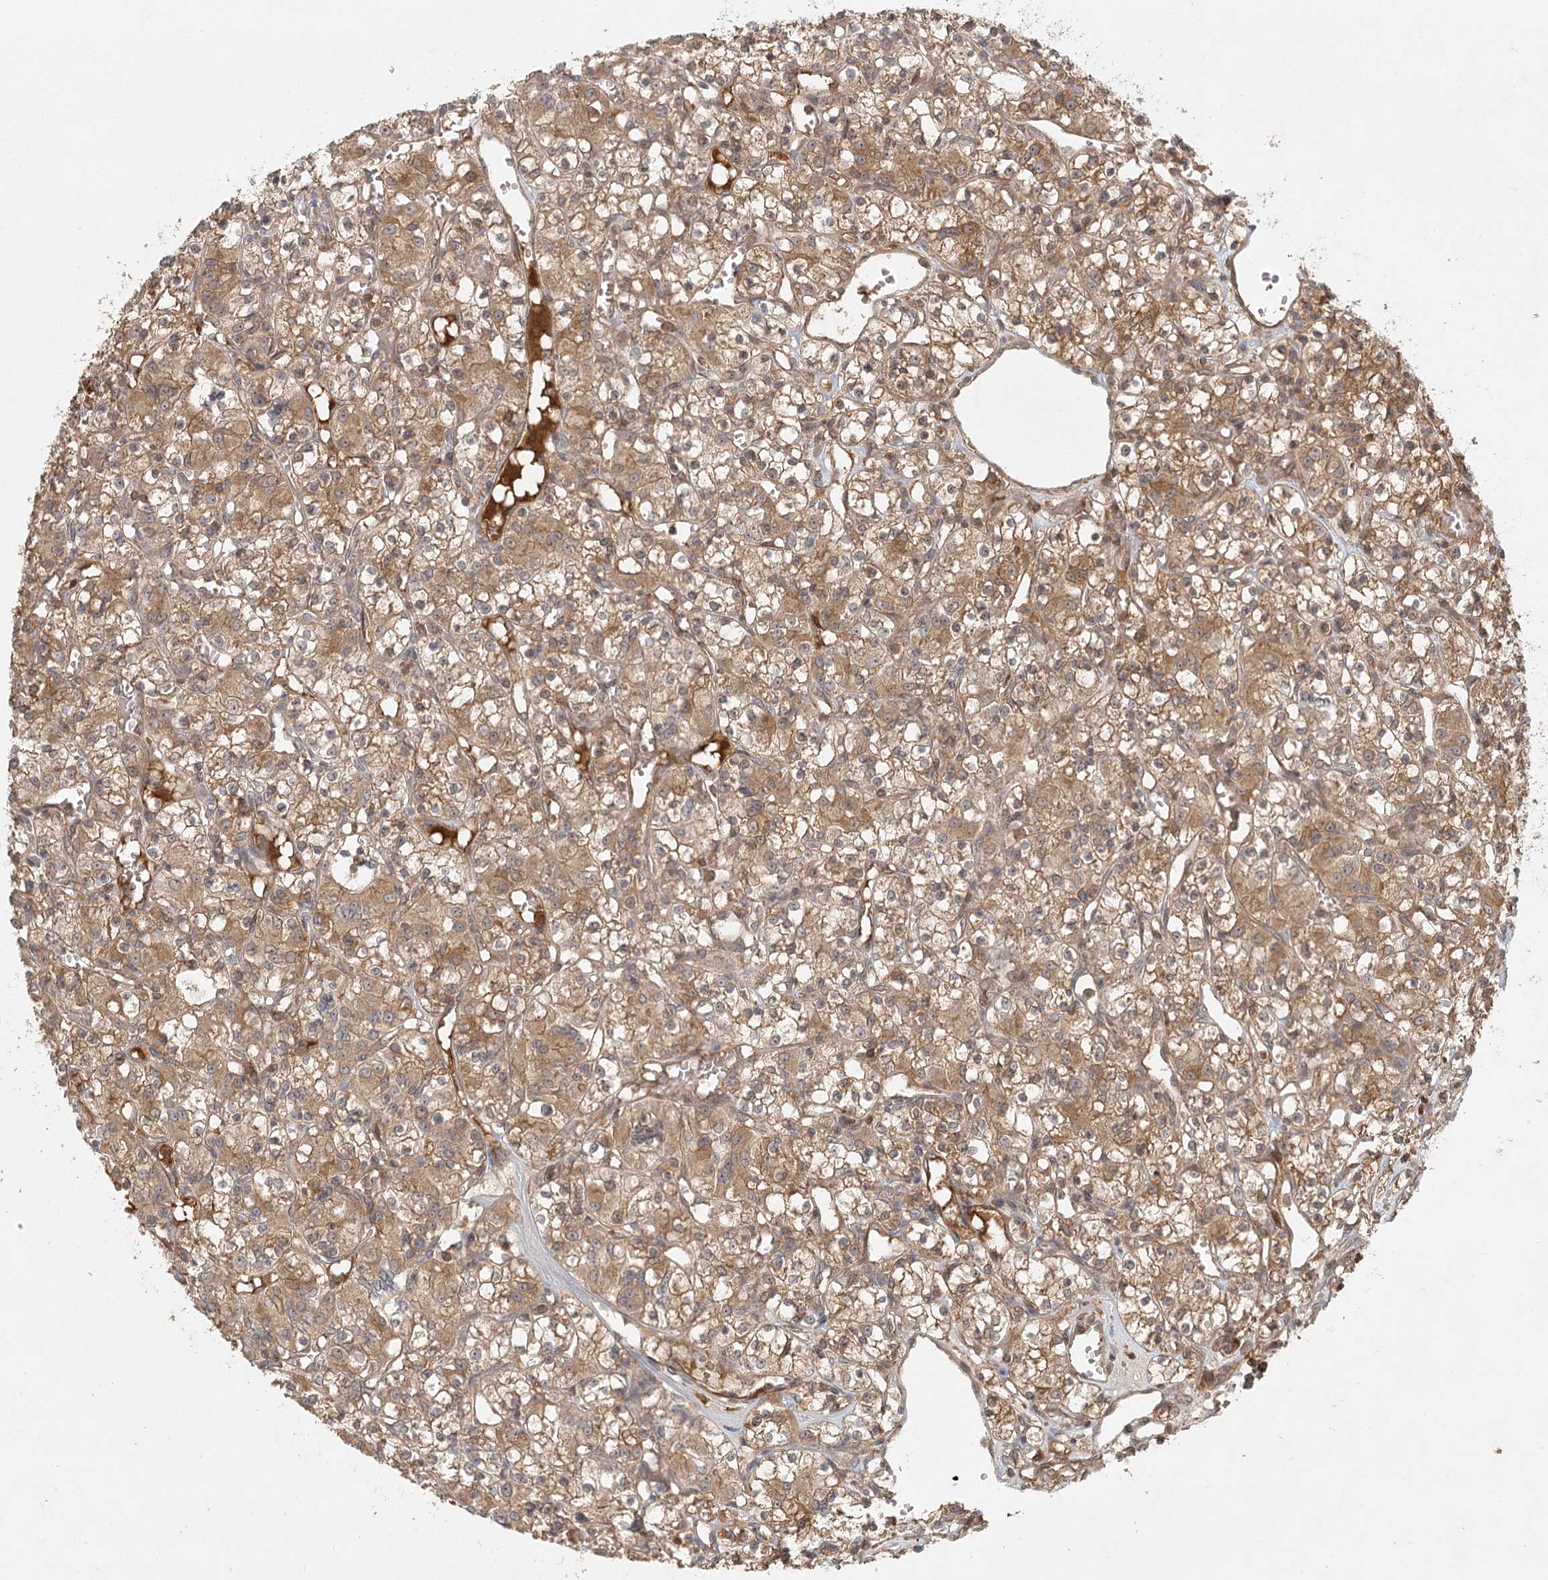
{"staining": {"intensity": "moderate", "quantity": ">75%", "location": "cytoplasmic/membranous"}, "tissue": "renal cancer", "cell_type": "Tumor cells", "image_type": "cancer", "snomed": [{"axis": "morphology", "description": "Adenocarcinoma, NOS"}, {"axis": "topography", "description": "Kidney"}], "caption": "A histopathology image of human adenocarcinoma (renal) stained for a protein displays moderate cytoplasmic/membranous brown staining in tumor cells. Using DAB (brown) and hematoxylin (blue) stains, captured at high magnification using brightfield microscopy.", "gene": "ARL13A", "patient": {"sex": "female", "age": 59}}